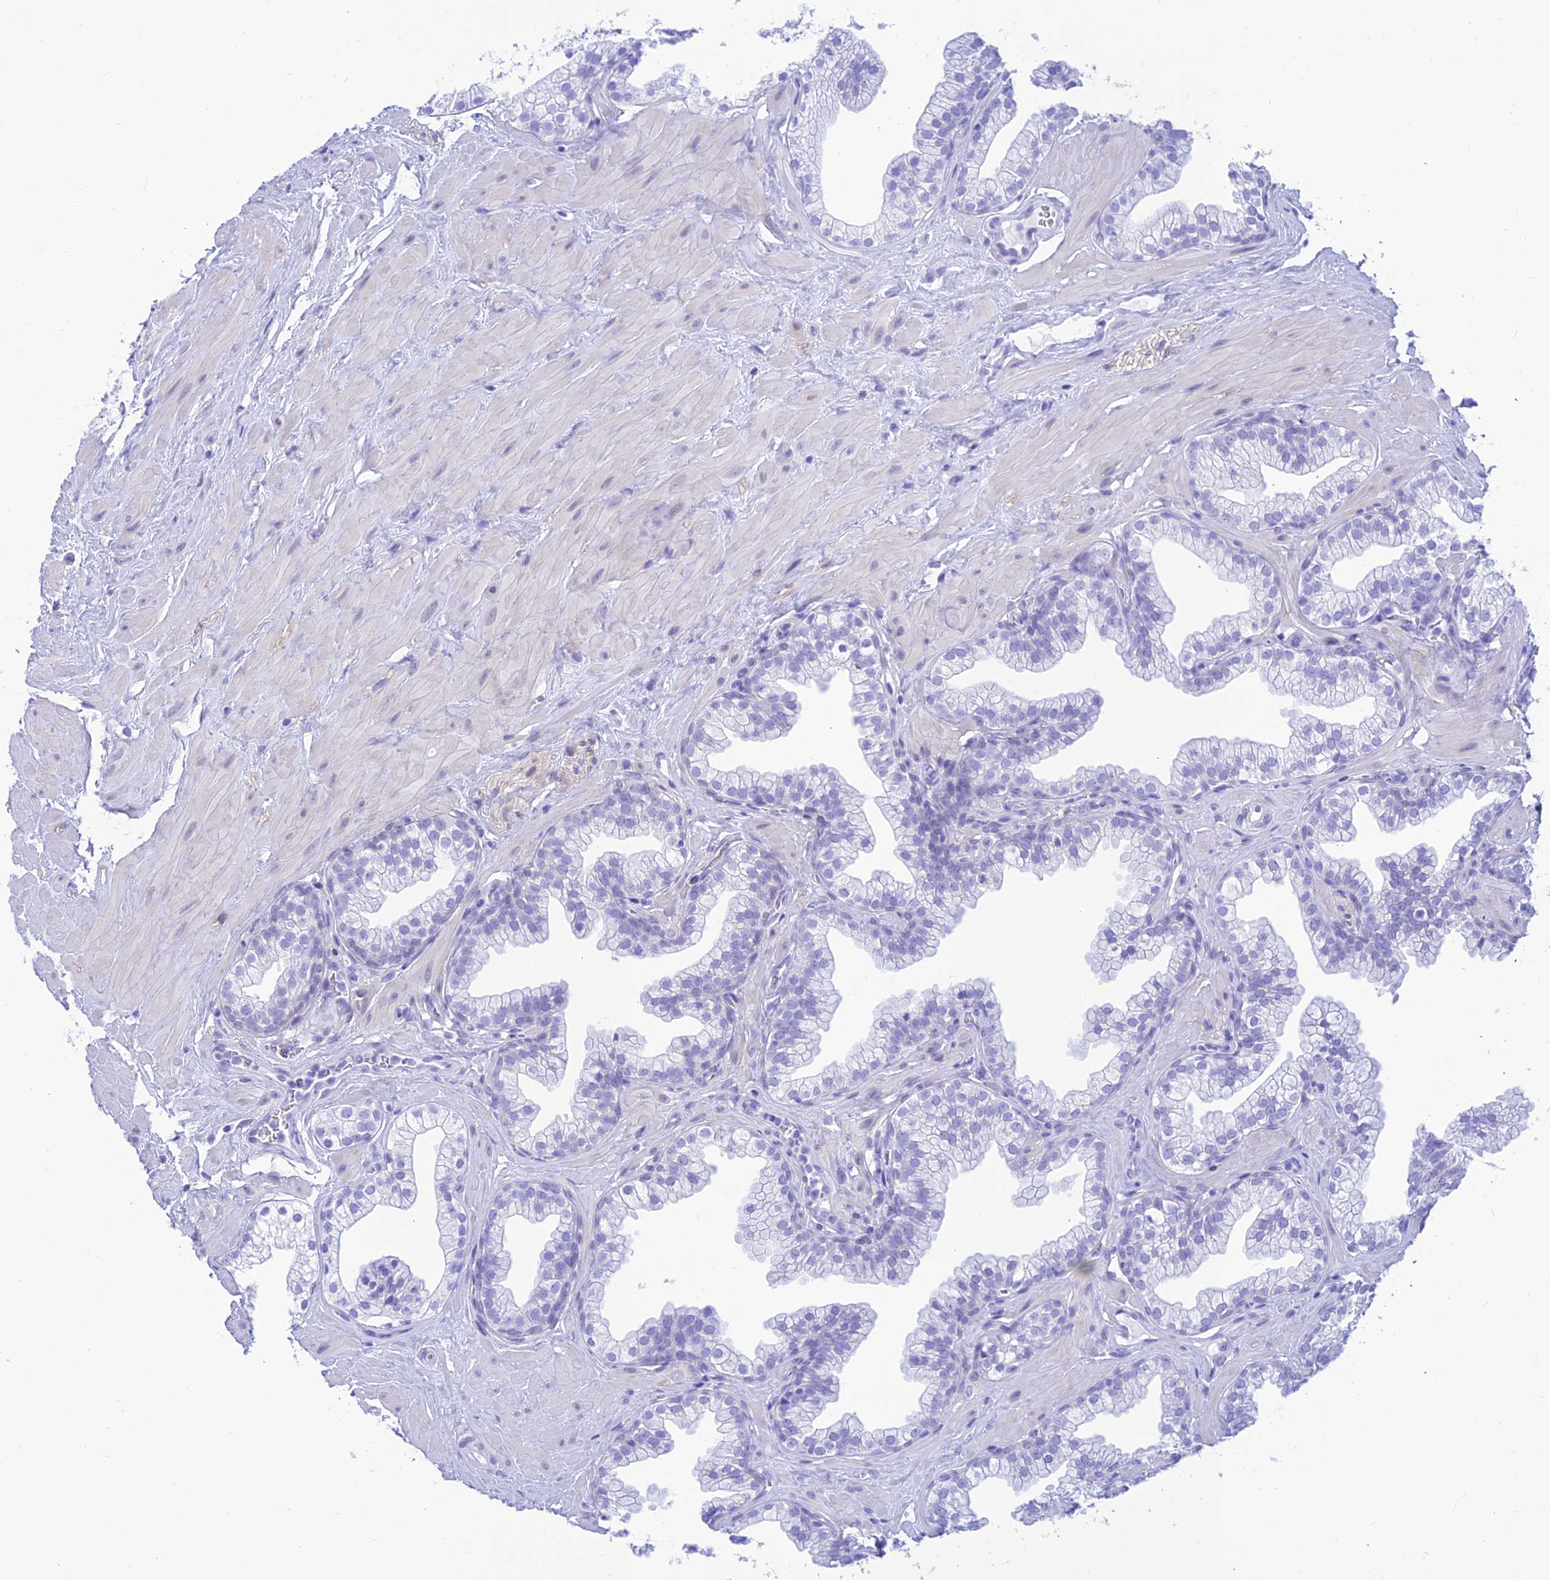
{"staining": {"intensity": "negative", "quantity": "none", "location": "none"}, "tissue": "prostate", "cell_type": "Glandular cells", "image_type": "normal", "snomed": [{"axis": "morphology", "description": "Normal tissue, NOS"}, {"axis": "morphology", "description": "Urothelial carcinoma, Low grade"}, {"axis": "topography", "description": "Urinary bladder"}, {"axis": "topography", "description": "Prostate"}], "caption": "Immunohistochemical staining of unremarkable prostate shows no significant positivity in glandular cells. (Immunohistochemistry, brightfield microscopy, high magnification).", "gene": "PRNP", "patient": {"sex": "male", "age": 60}}